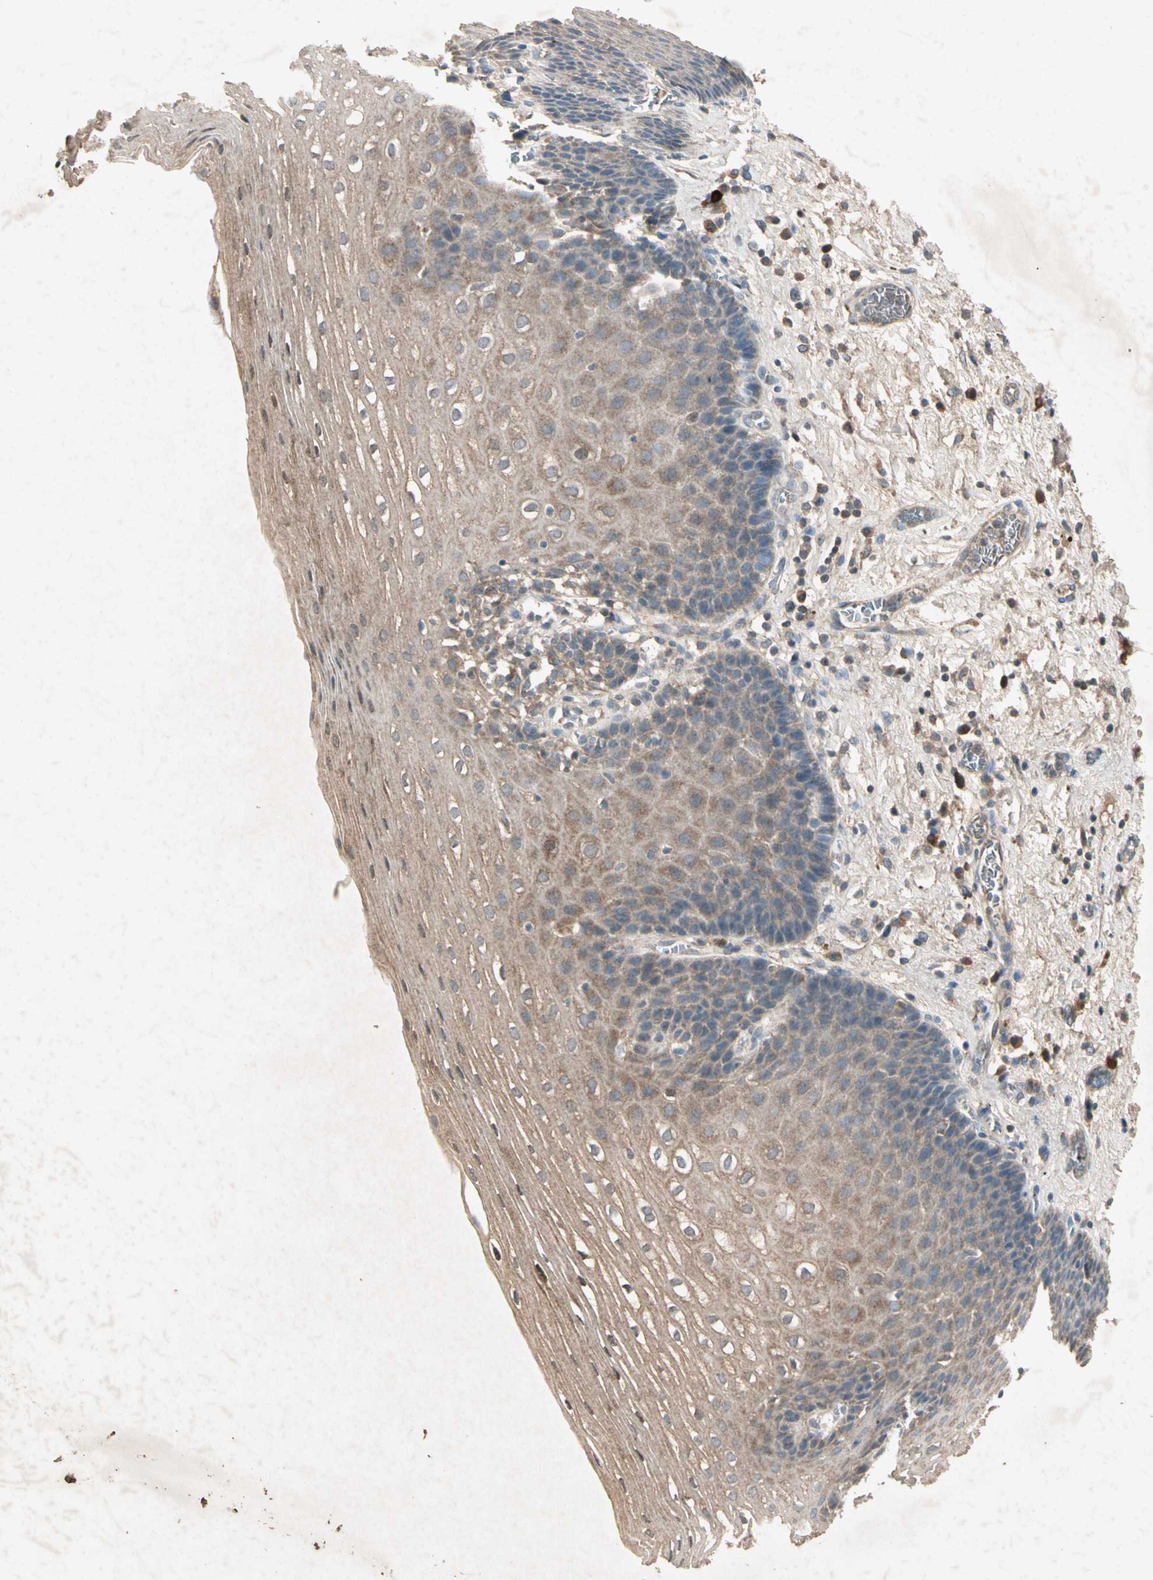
{"staining": {"intensity": "moderate", "quantity": ">75%", "location": "cytoplasmic/membranous"}, "tissue": "esophagus", "cell_type": "Squamous epithelial cells", "image_type": "normal", "snomed": [{"axis": "morphology", "description": "Normal tissue, NOS"}, {"axis": "topography", "description": "Esophagus"}], "caption": "IHC image of unremarkable esophagus: human esophagus stained using immunohistochemistry (IHC) reveals medium levels of moderate protein expression localized specifically in the cytoplasmic/membranous of squamous epithelial cells, appearing as a cytoplasmic/membranous brown color.", "gene": "GPLD1", "patient": {"sex": "male", "age": 48}}